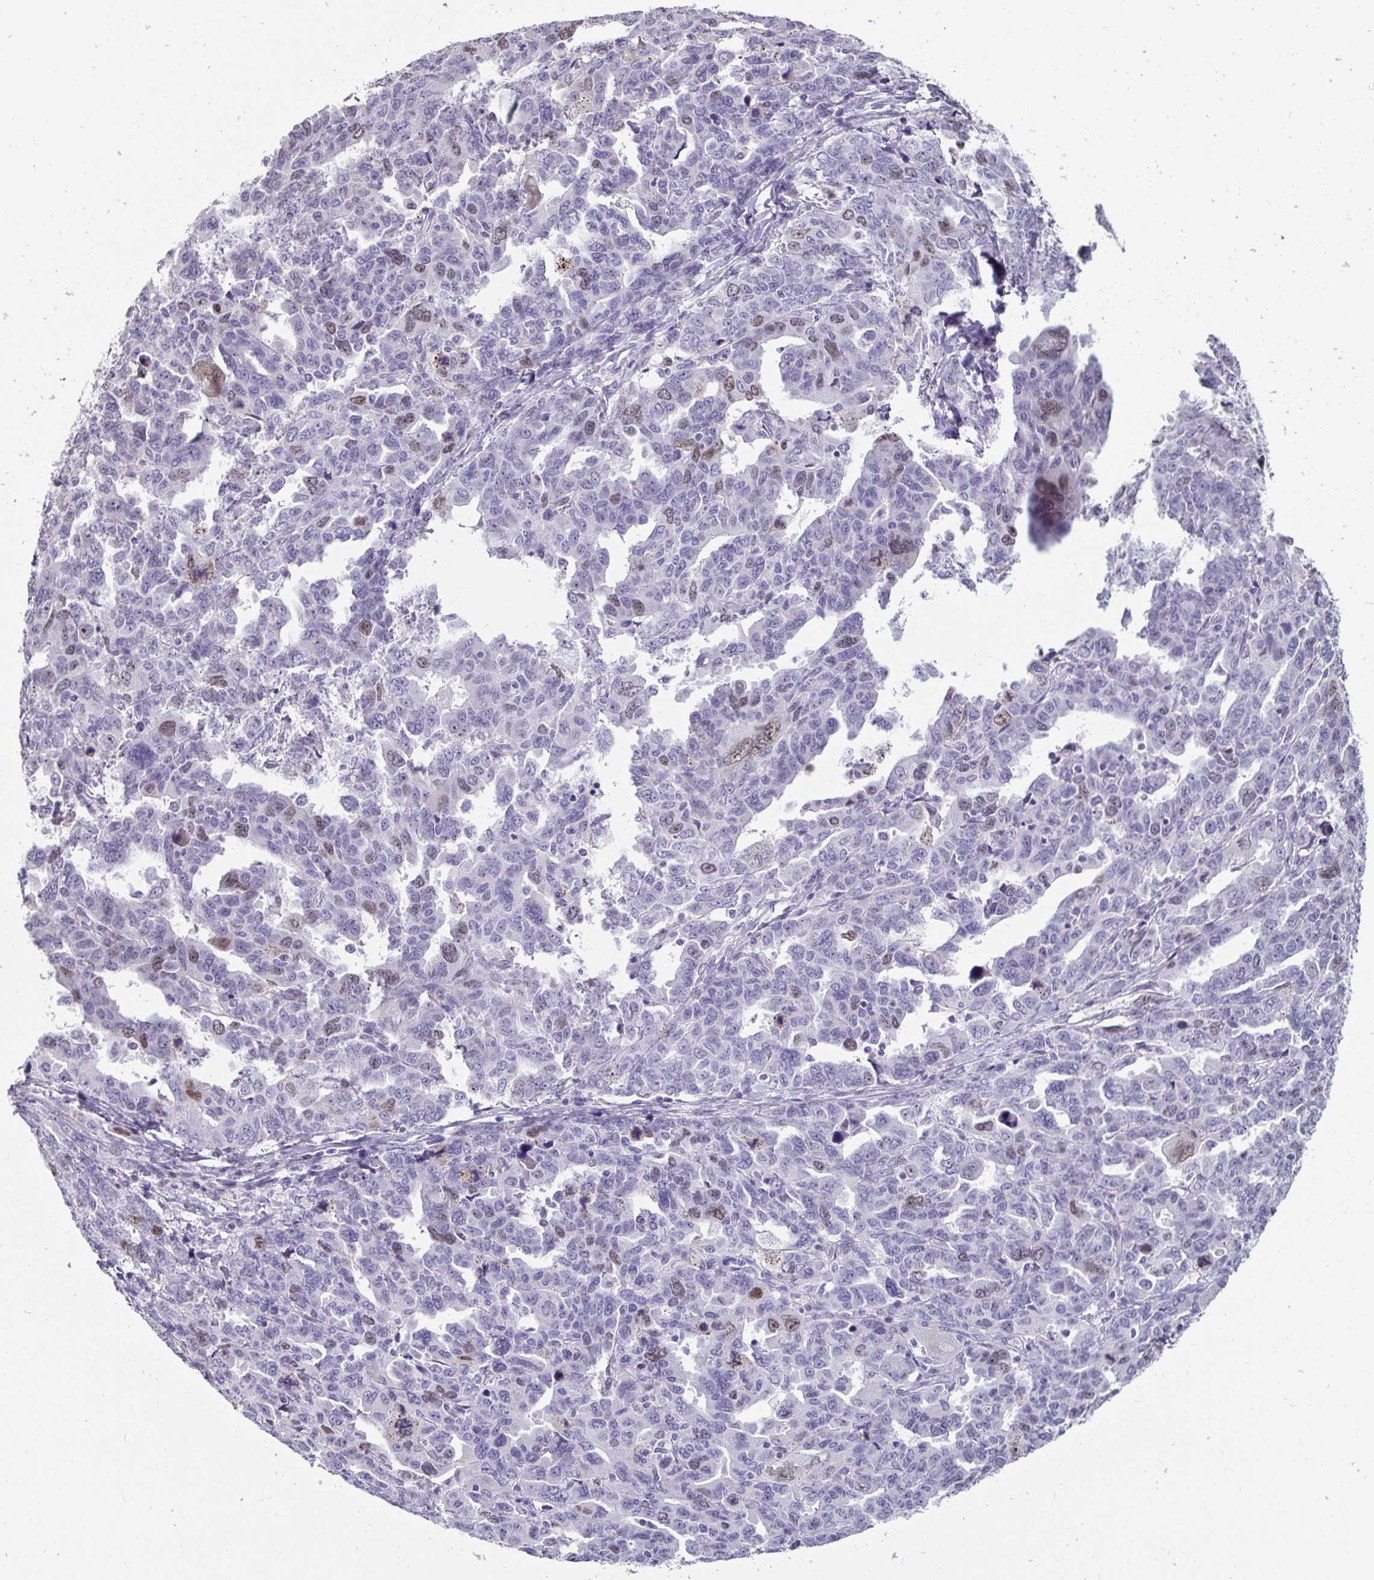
{"staining": {"intensity": "weak", "quantity": "<25%", "location": "nuclear"}, "tissue": "ovarian cancer", "cell_type": "Tumor cells", "image_type": "cancer", "snomed": [{"axis": "morphology", "description": "Adenocarcinoma, NOS"}, {"axis": "morphology", "description": "Carcinoma, endometroid"}, {"axis": "topography", "description": "Ovary"}], "caption": "A high-resolution histopathology image shows IHC staining of endometroid carcinoma (ovarian), which demonstrates no significant staining in tumor cells.", "gene": "ANLN", "patient": {"sex": "female", "age": 72}}